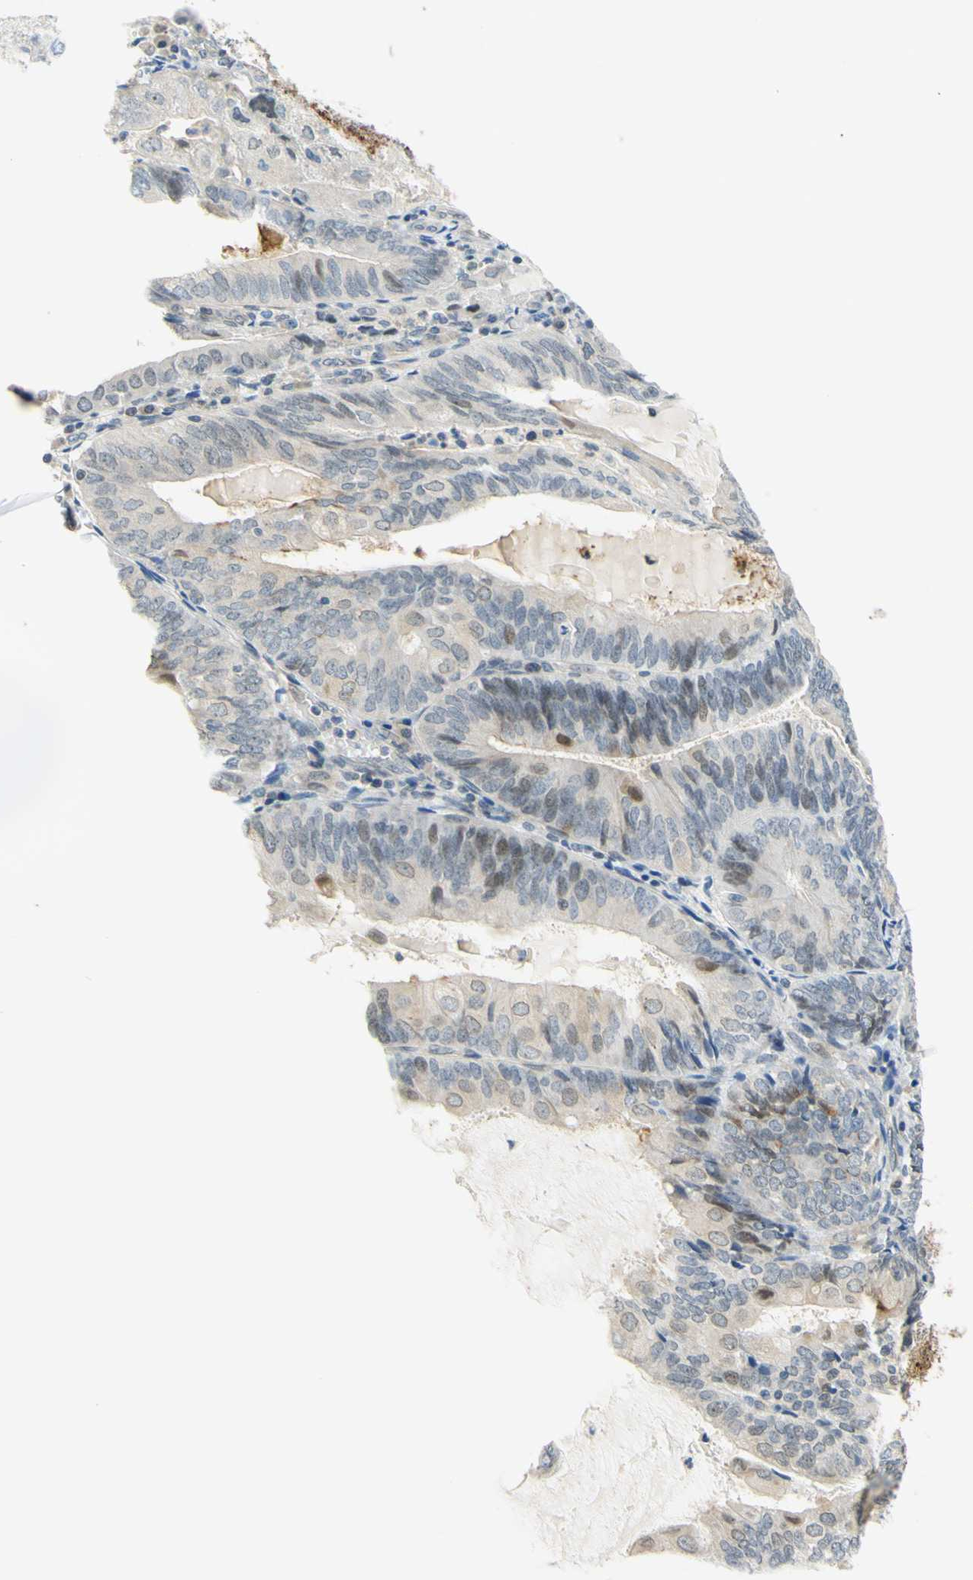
{"staining": {"intensity": "moderate", "quantity": "<25%", "location": "cytoplasmic/membranous"}, "tissue": "endometrial cancer", "cell_type": "Tumor cells", "image_type": "cancer", "snomed": [{"axis": "morphology", "description": "Adenocarcinoma, NOS"}, {"axis": "topography", "description": "Endometrium"}], "caption": "Immunohistochemistry staining of endometrial adenocarcinoma, which reveals low levels of moderate cytoplasmic/membranous staining in about <25% of tumor cells indicating moderate cytoplasmic/membranous protein positivity. The staining was performed using DAB (3,3'-diaminobenzidine) (brown) for protein detection and nuclei were counterstained in hematoxylin (blue).", "gene": "C2CD2L", "patient": {"sex": "female", "age": 81}}